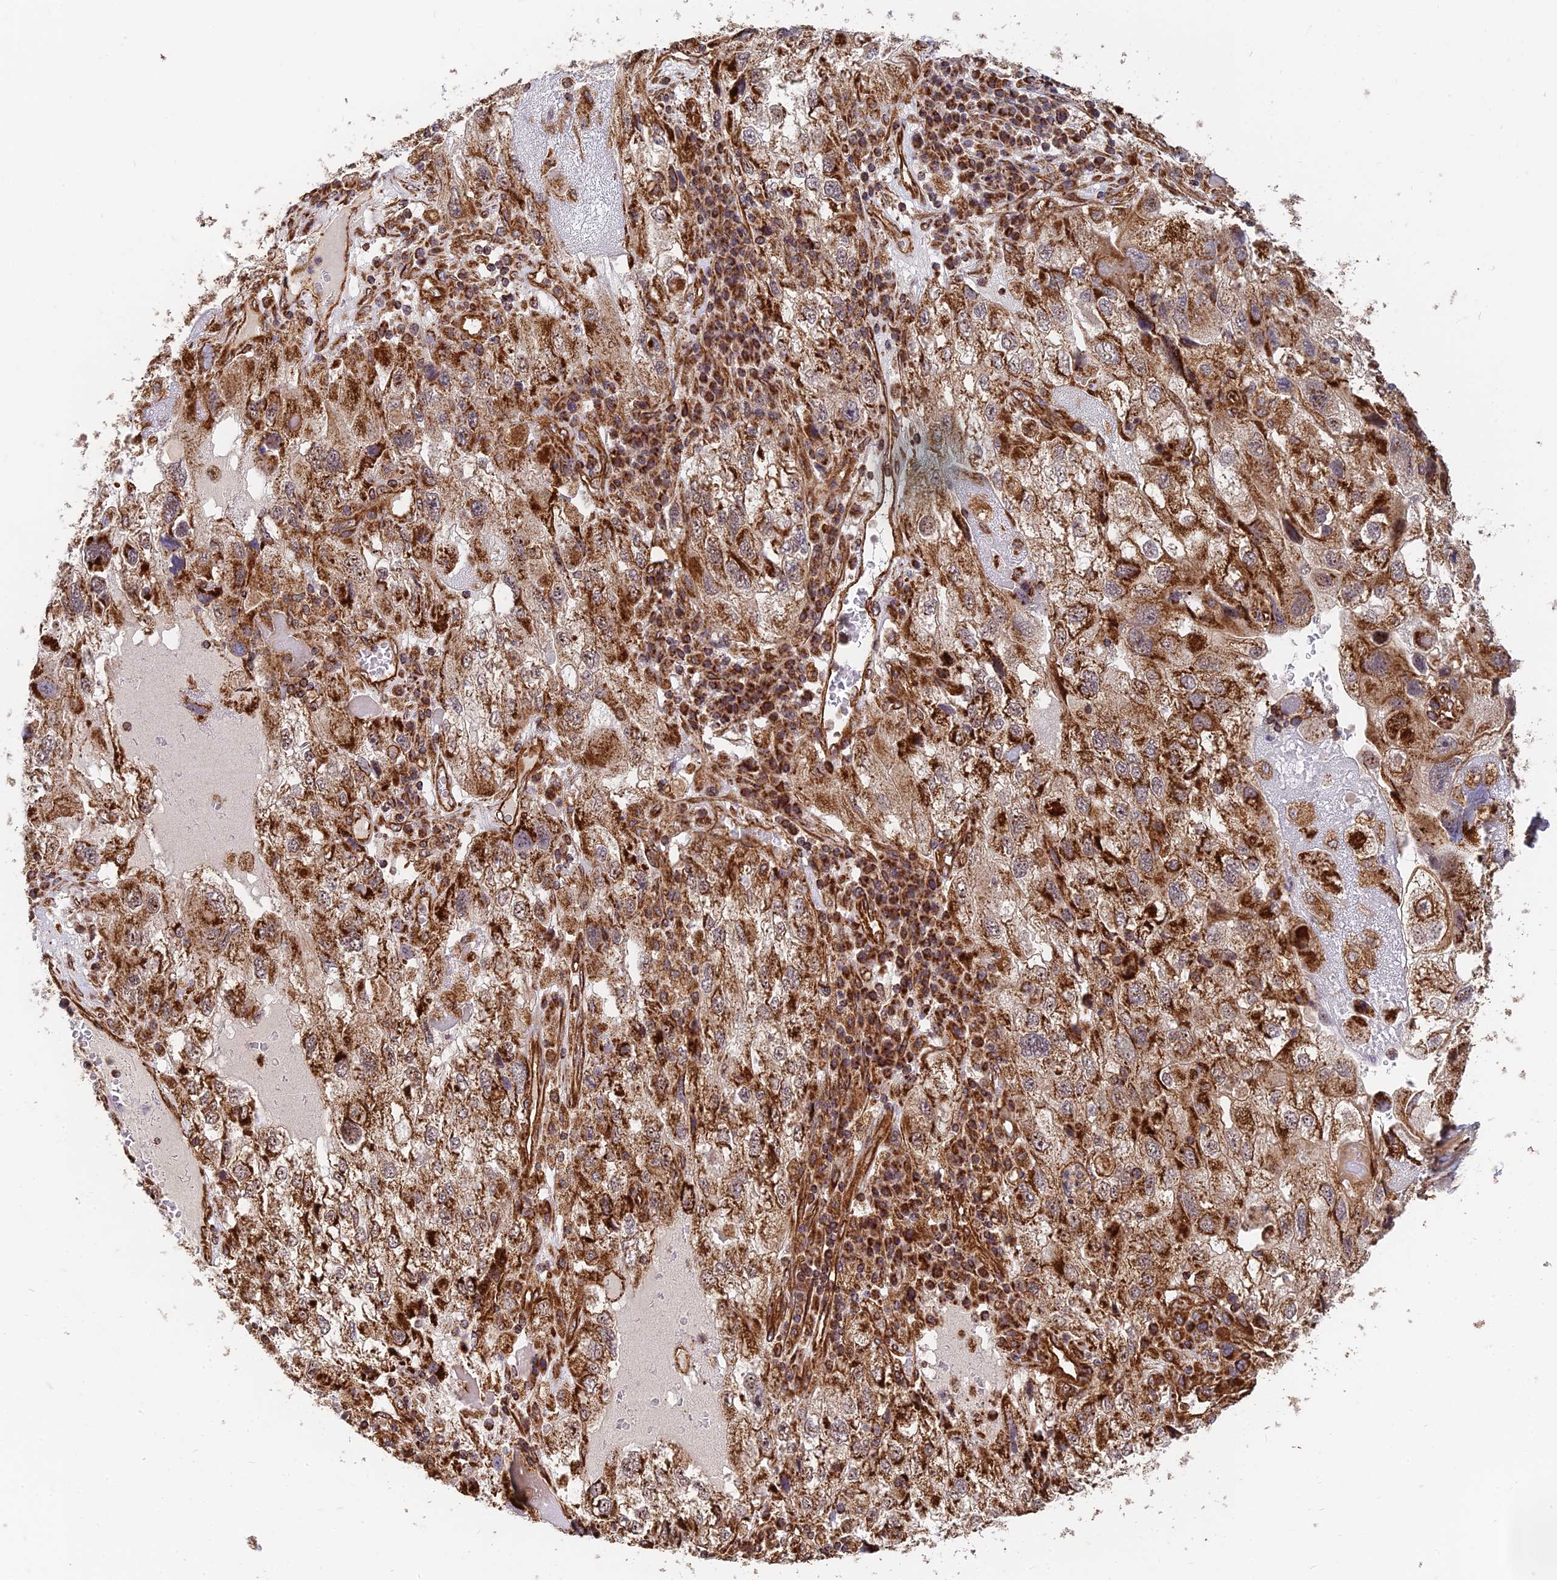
{"staining": {"intensity": "strong", "quantity": ">75%", "location": "cytoplasmic/membranous"}, "tissue": "endometrial cancer", "cell_type": "Tumor cells", "image_type": "cancer", "snomed": [{"axis": "morphology", "description": "Adenocarcinoma, NOS"}, {"axis": "topography", "description": "Endometrium"}], "caption": "A histopathology image showing strong cytoplasmic/membranous expression in approximately >75% of tumor cells in adenocarcinoma (endometrial), as visualized by brown immunohistochemical staining.", "gene": "DSTYK", "patient": {"sex": "female", "age": 49}}